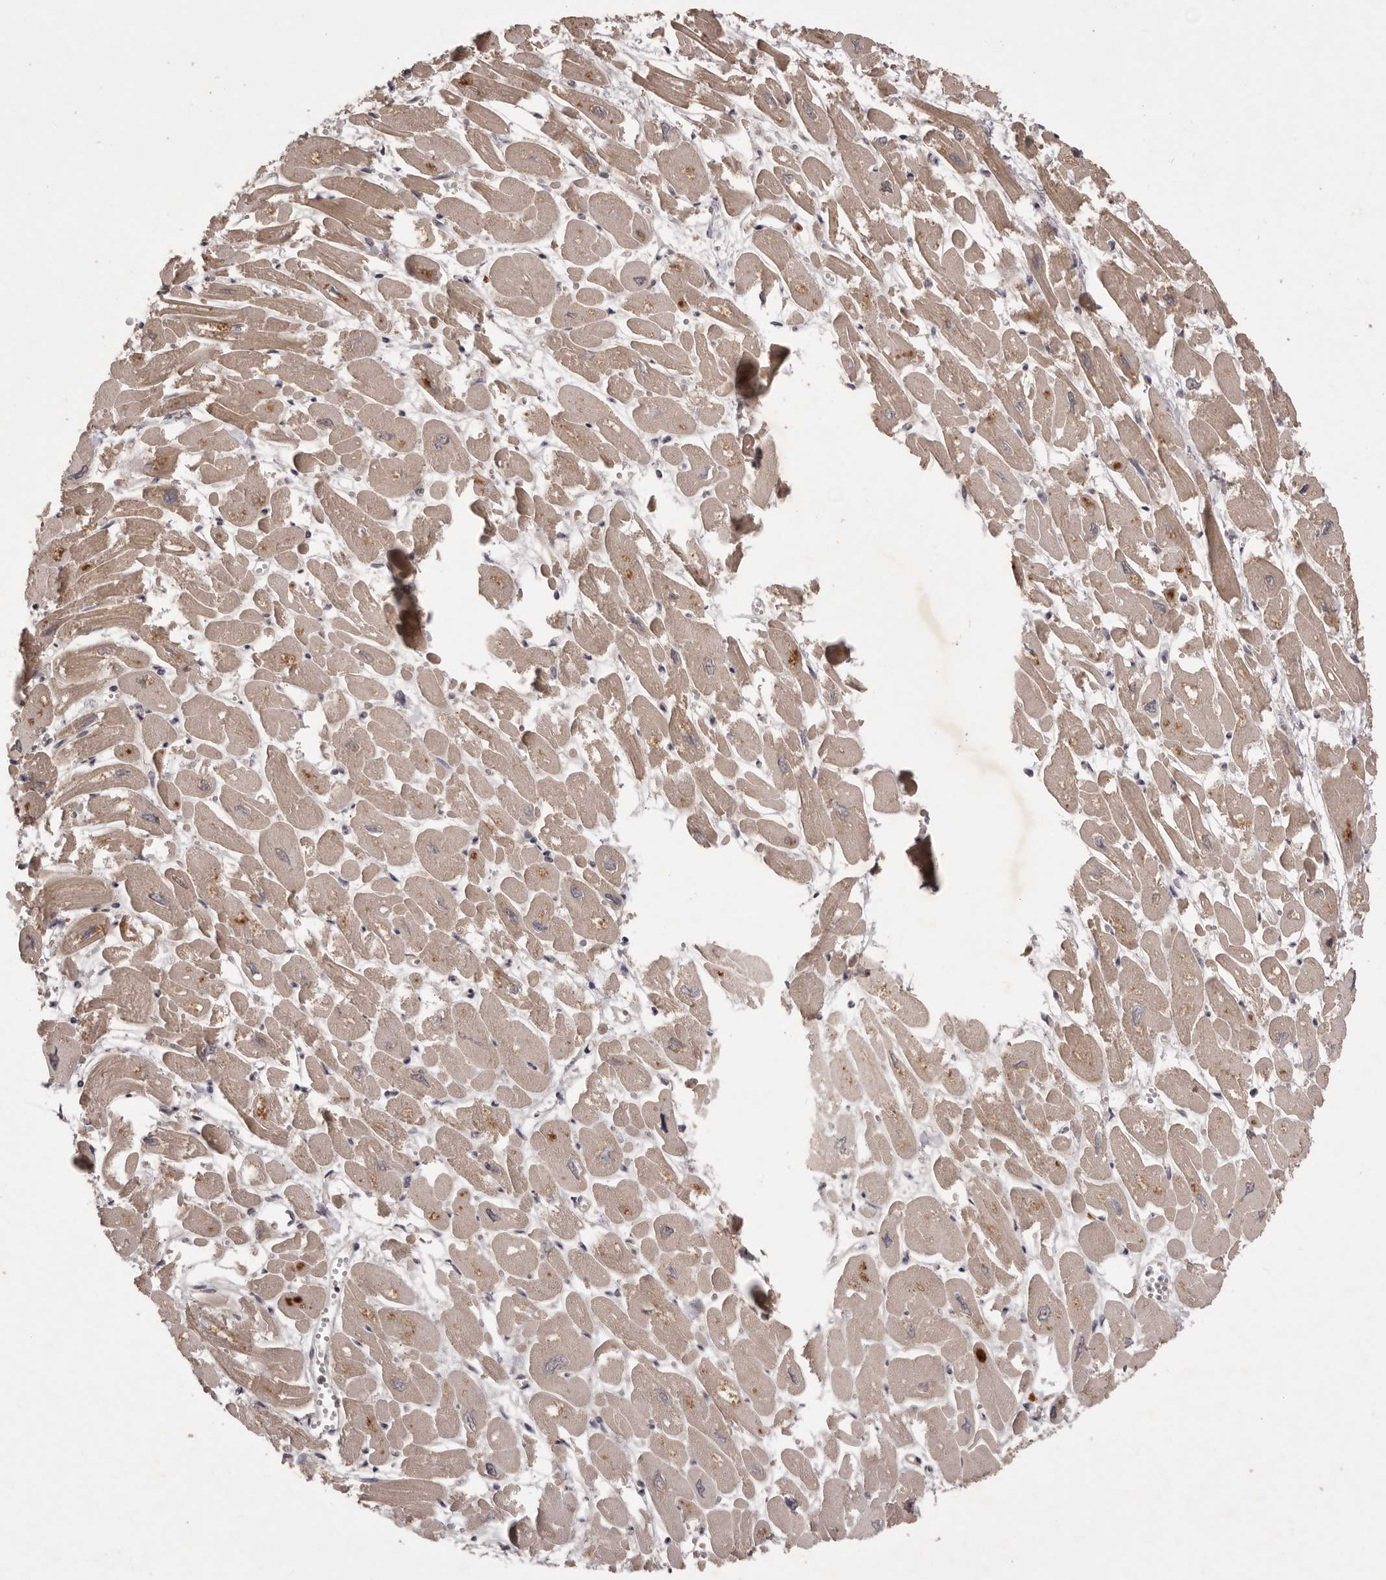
{"staining": {"intensity": "weak", "quantity": ">75%", "location": "cytoplasmic/membranous"}, "tissue": "heart muscle", "cell_type": "Cardiomyocytes", "image_type": "normal", "snomed": [{"axis": "morphology", "description": "Normal tissue, NOS"}, {"axis": "topography", "description": "Heart"}], "caption": "DAB immunohistochemical staining of unremarkable human heart muscle demonstrates weak cytoplasmic/membranous protein staining in approximately >75% of cardiomyocytes.", "gene": "PNRC1", "patient": {"sex": "male", "age": 54}}